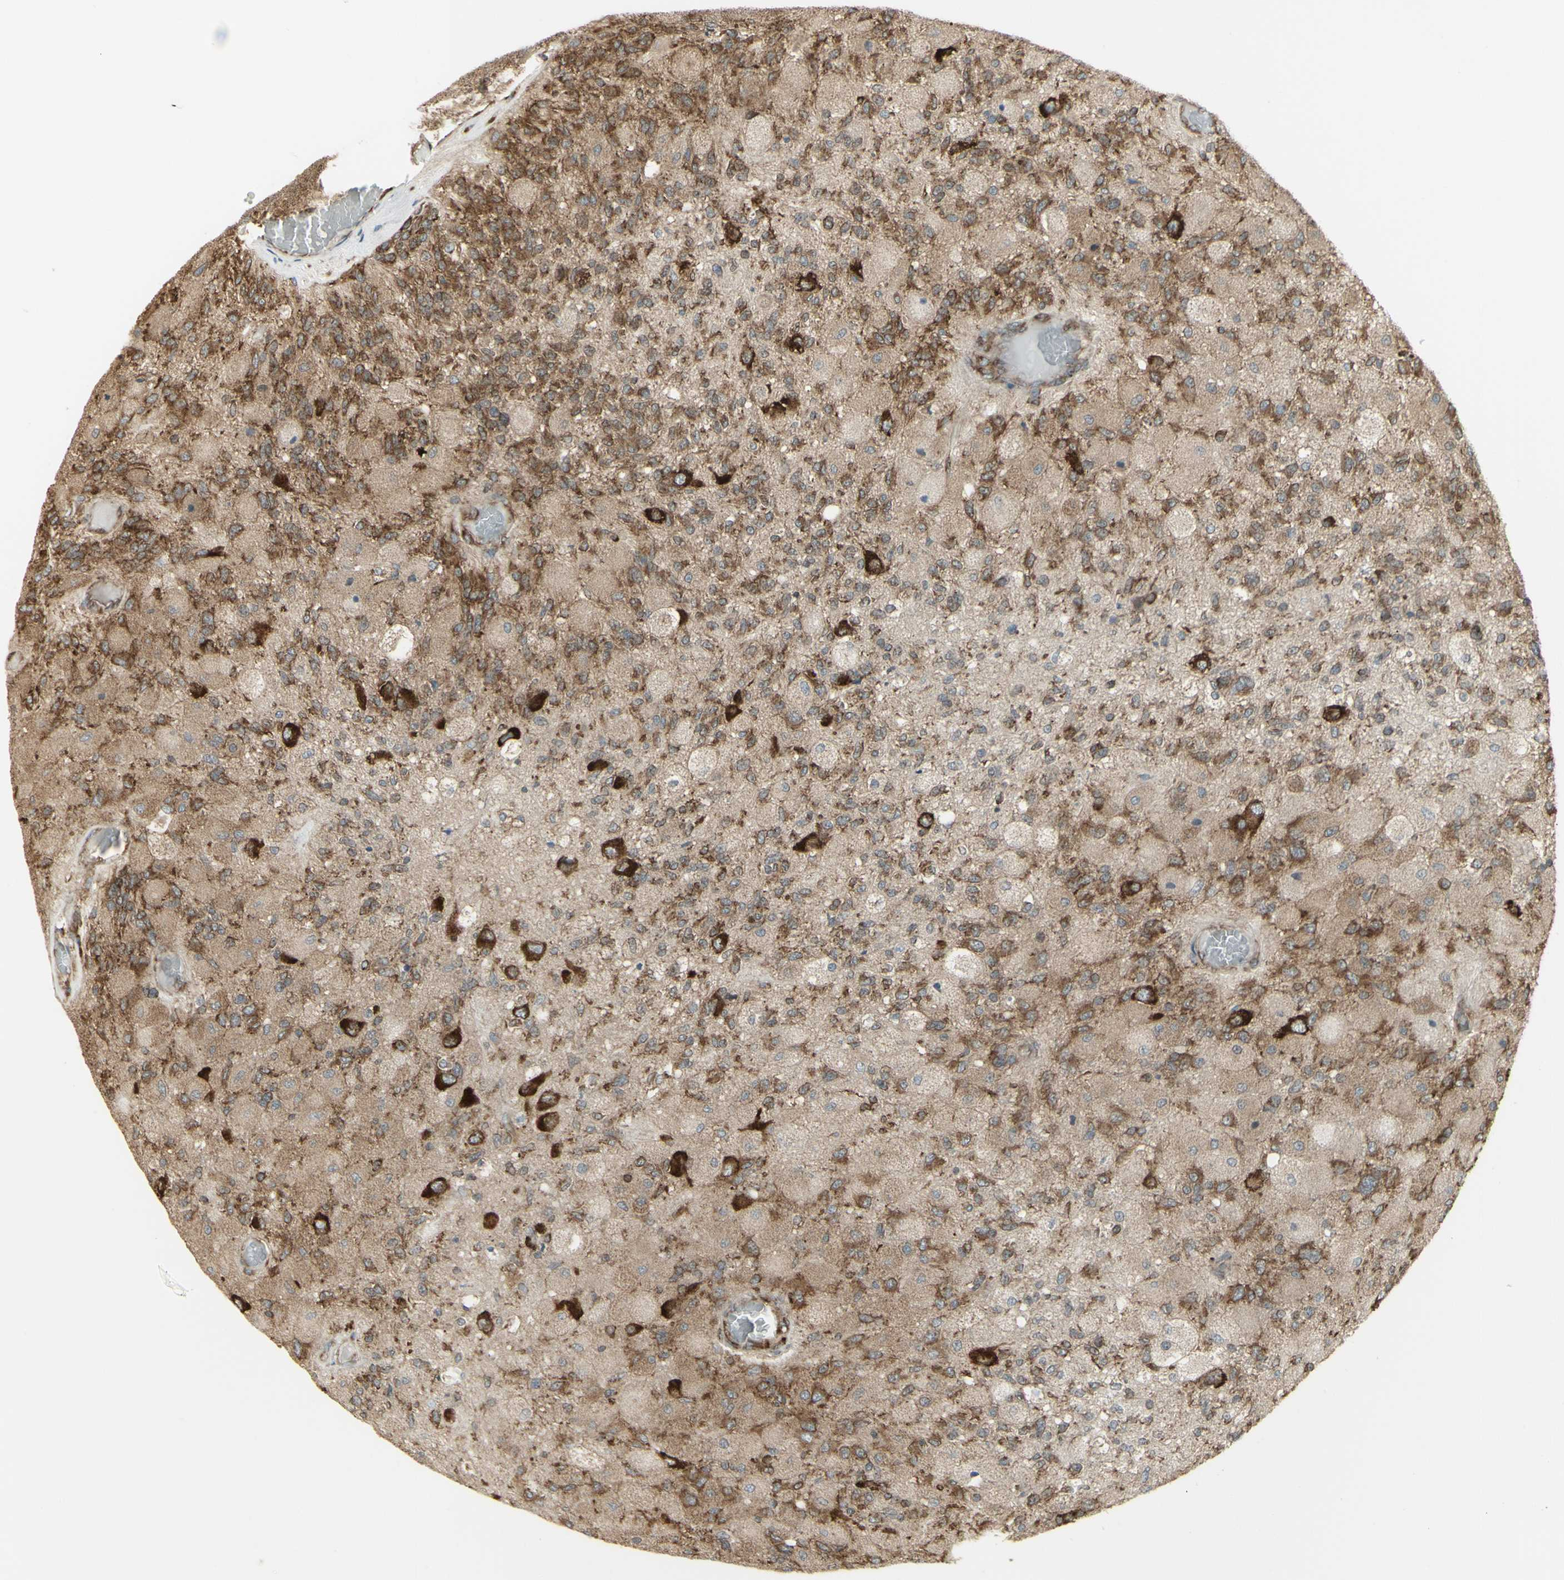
{"staining": {"intensity": "moderate", "quantity": ">75%", "location": "cytoplasmic/membranous"}, "tissue": "glioma", "cell_type": "Tumor cells", "image_type": "cancer", "snomed": [{"axis": "morphology", "description": "Normal tissue, NOS"}, {"axis": "morphology", "description": "Glioma, malignant, High grade"}, {"axis": "topography", "description": "Cerebral cortex"}], "caption": "High-grade glioma (malignant) stained with a protein marker displays moderate staining in tumor cells.", "gene": "FKBP3", "patient": {"sex": "male", "age": 77}}